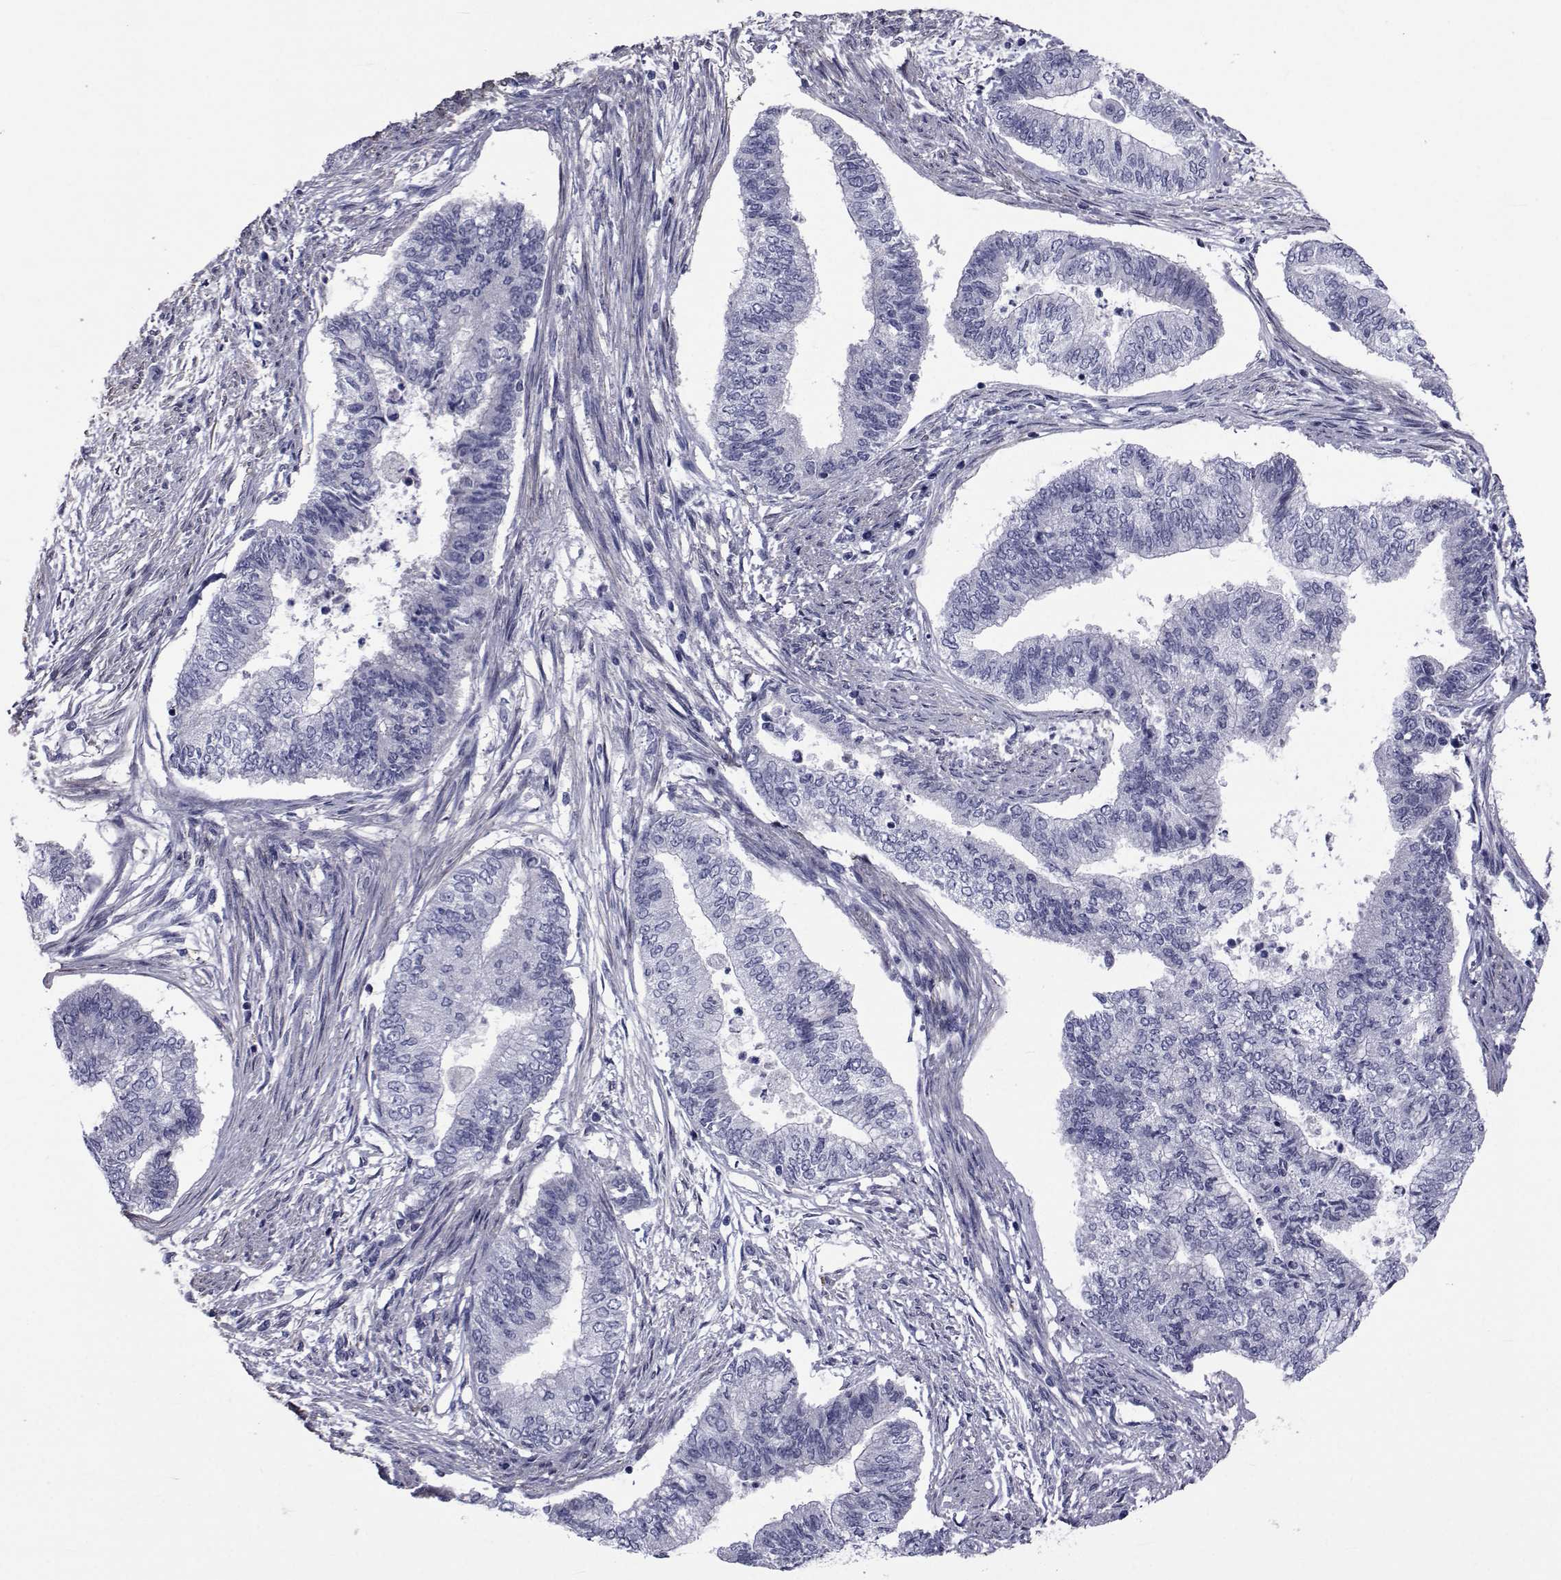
{"staining": {"intensity": "negative", "quantity": "none", "location": "none"}, "tissue": "endometrial cancer", "cell_type": "Tumor cells", "image_type": "cancer", "snomed": [{"axis": "morphology", "description": "Adenocarcinoma, NOS"}, {"axis": "topography", "description": "Endometrium"}], "caption": "Endometrial cancer (adenocarcinoma) was stained to show a protein in brown. There is no significant expression in tumor cells.", "gene": "GKAP1", "patient": {"sex": "female", "age": 65}}